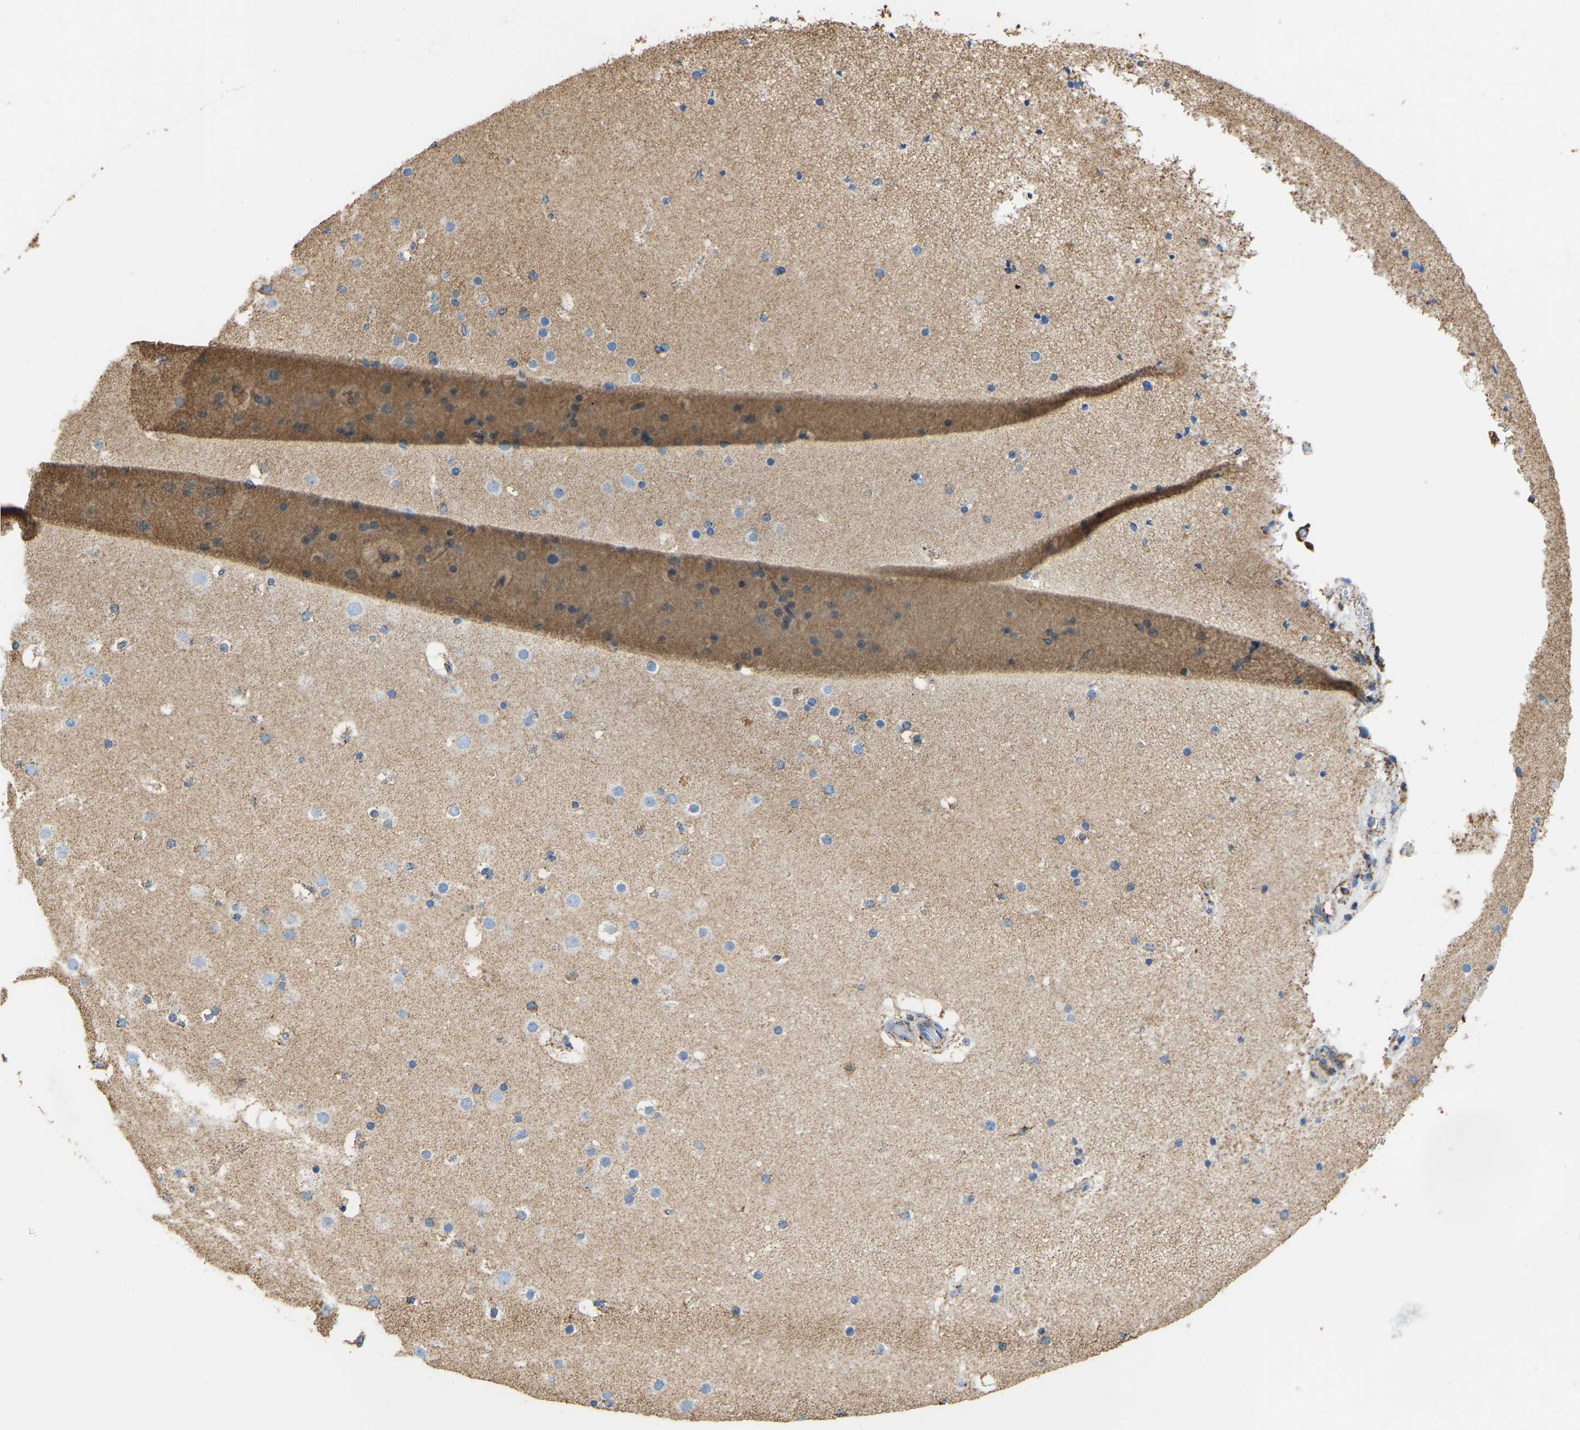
{"staining": {"intensity": "weak", "quantity": ">75%", "location": "cytoplasmic/membranous"}, "tissue": "cerebral cortex", "cell_type": "Endothelial cells", "image_type": "normal", "snomed": [{"axis": "morphology", "description": "Normal tissue, NOS"}, {"axis": "topography", "description": "Cerebral cortex"}], "caption": "Immunohistochemistry (IHC) (DAB) staining of benign cerebral cortex reveals weak cytoplasmic/membranous protein expression in about >75% of endothelial cells. (Brightfield microscopy of DAB IHC at high magnification).", "gene": "IRX6", "patient": {"sex": "male", "age": 57}}